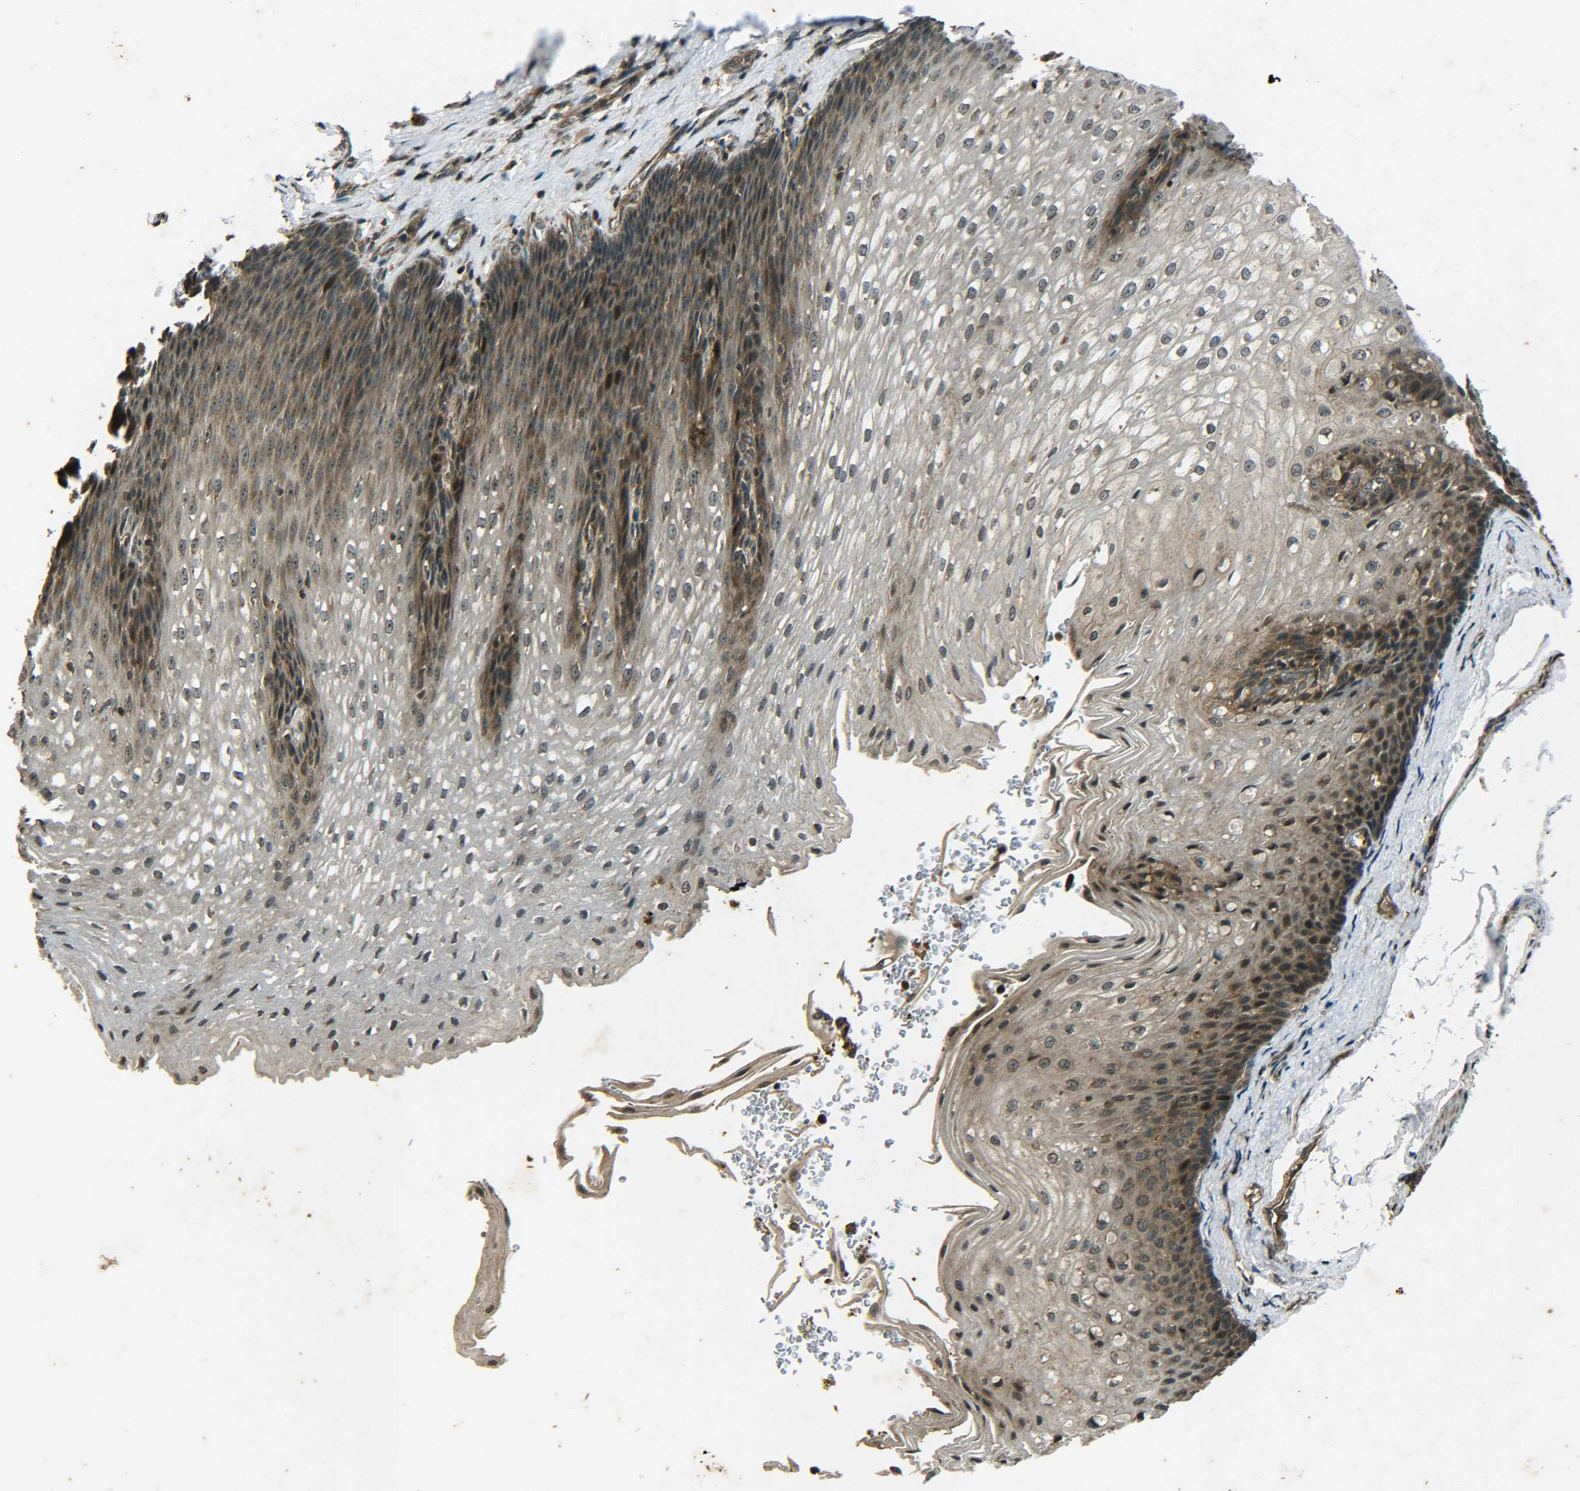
{"staining": {"intensity": "moderate", "quantity": ">75%", "location": "cytoplasmic/membranous,nuclear"}, "tissue": "esophagus", "cell_type": "Squamous epithelial cells", "image_type": "normal", "snomed": [{"axis": "morphology", "description": "Normal tissue, NOS"}, {"axis": "topography", "description": "Esophagus"}], "caption": "The immunohistochemical stain shows moderate cytoplasmic/membranous,nuclear positivity in squamous epithelial cells of unremarkable esophagus. (DAB (3,3'-diaminobenzidine) IHC, brown staining for protein, blue staining for nuclei).", "gene": "PLK2", "patient": {"sex": "male", "age": 48}}